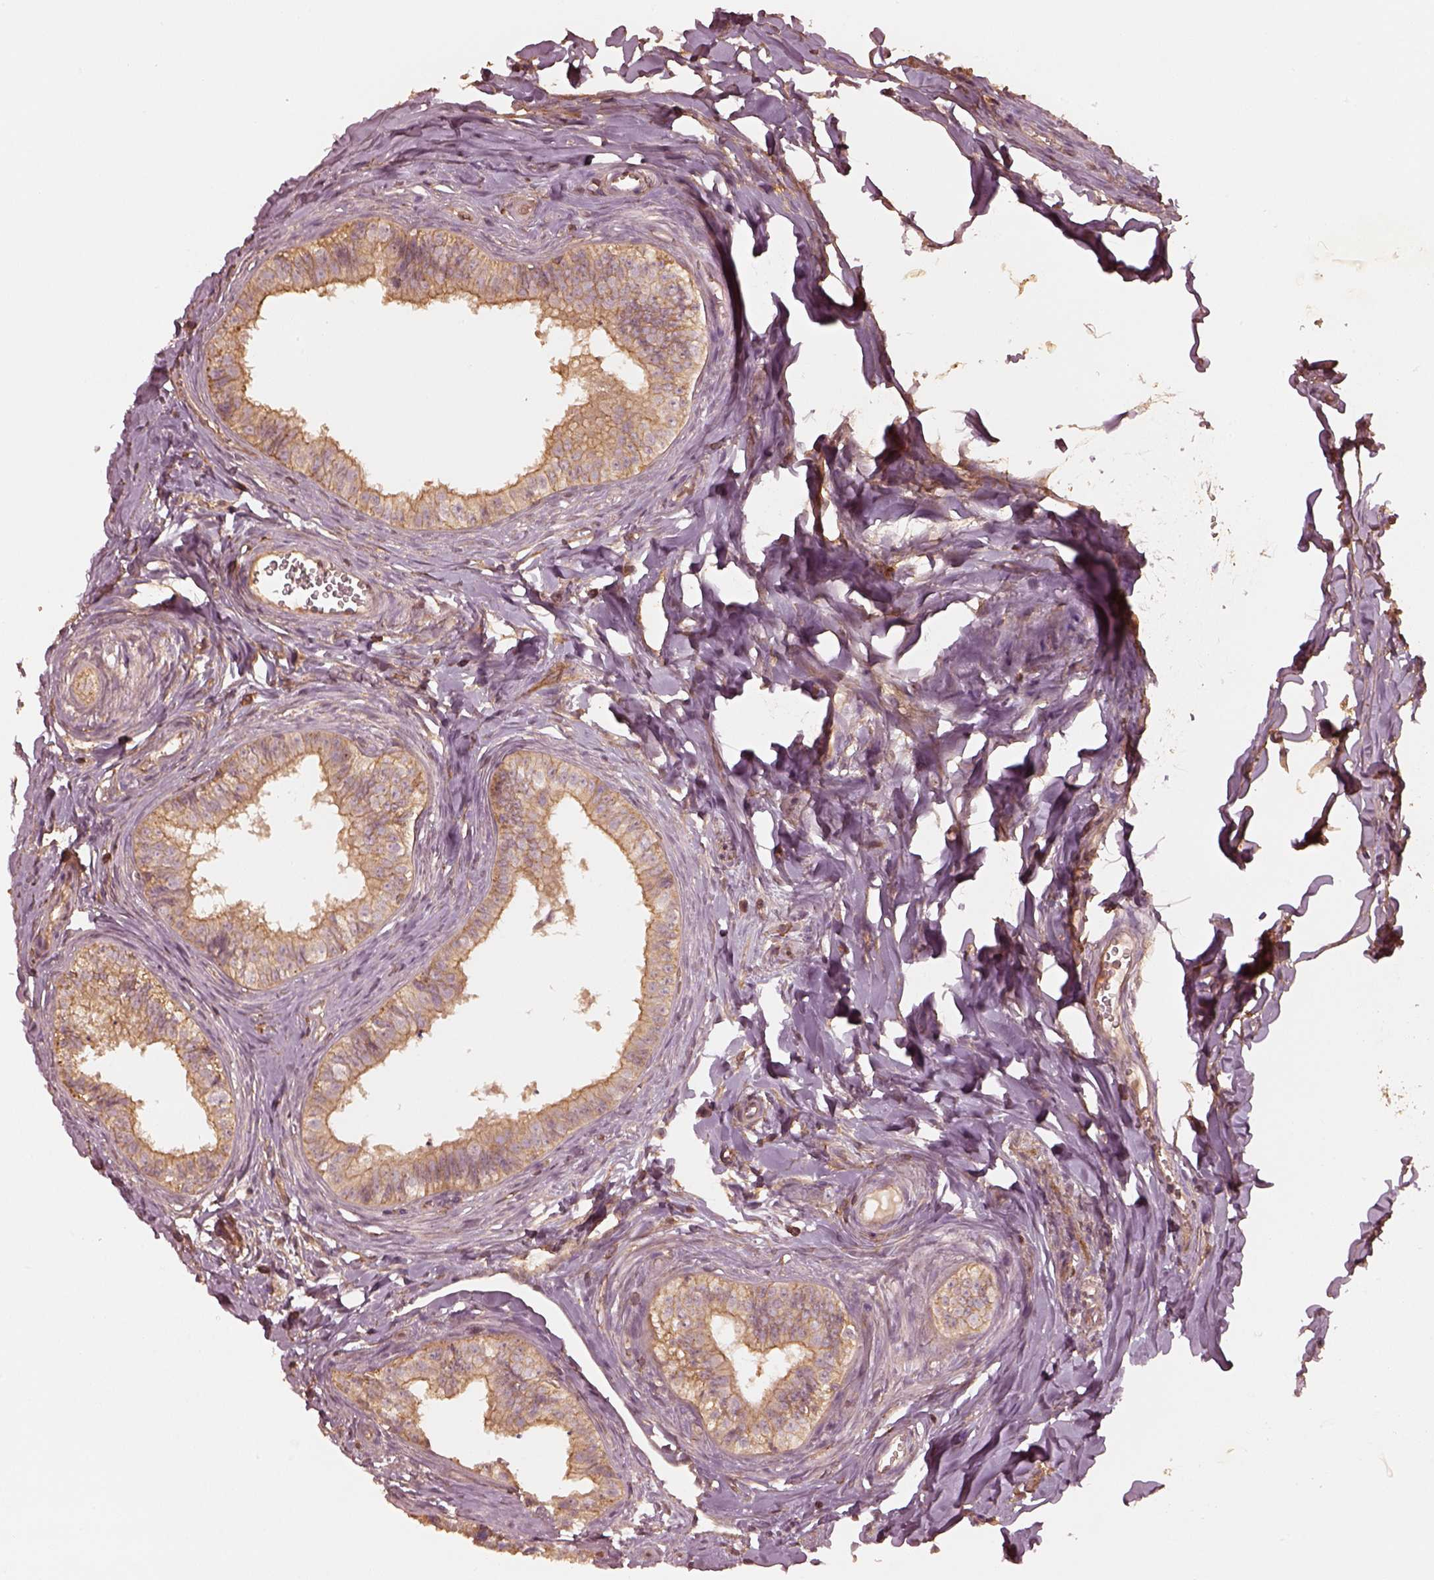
{"staining": {"intensity": "moderate", "quantity": ">75%", "location": "cytoplasmic/membranous"}, "tissue": "epididymis", "cell_type": "Glandular cells", "image_type": "normal", "snomed": [{"axis": "morphology", "description": "Normal tissue, NOS"}, {"axis": "topography", "description": "Epididymis"}], "caption": "An immunohistochemistry (IHC) image of normal tissue is shown. Protein staining in brown labels moderate cytoplasmic/membranous positivity in epididymis within glandular cells.", "gene": "WDR7", "patient": {"sex": "male", "age": 24}}